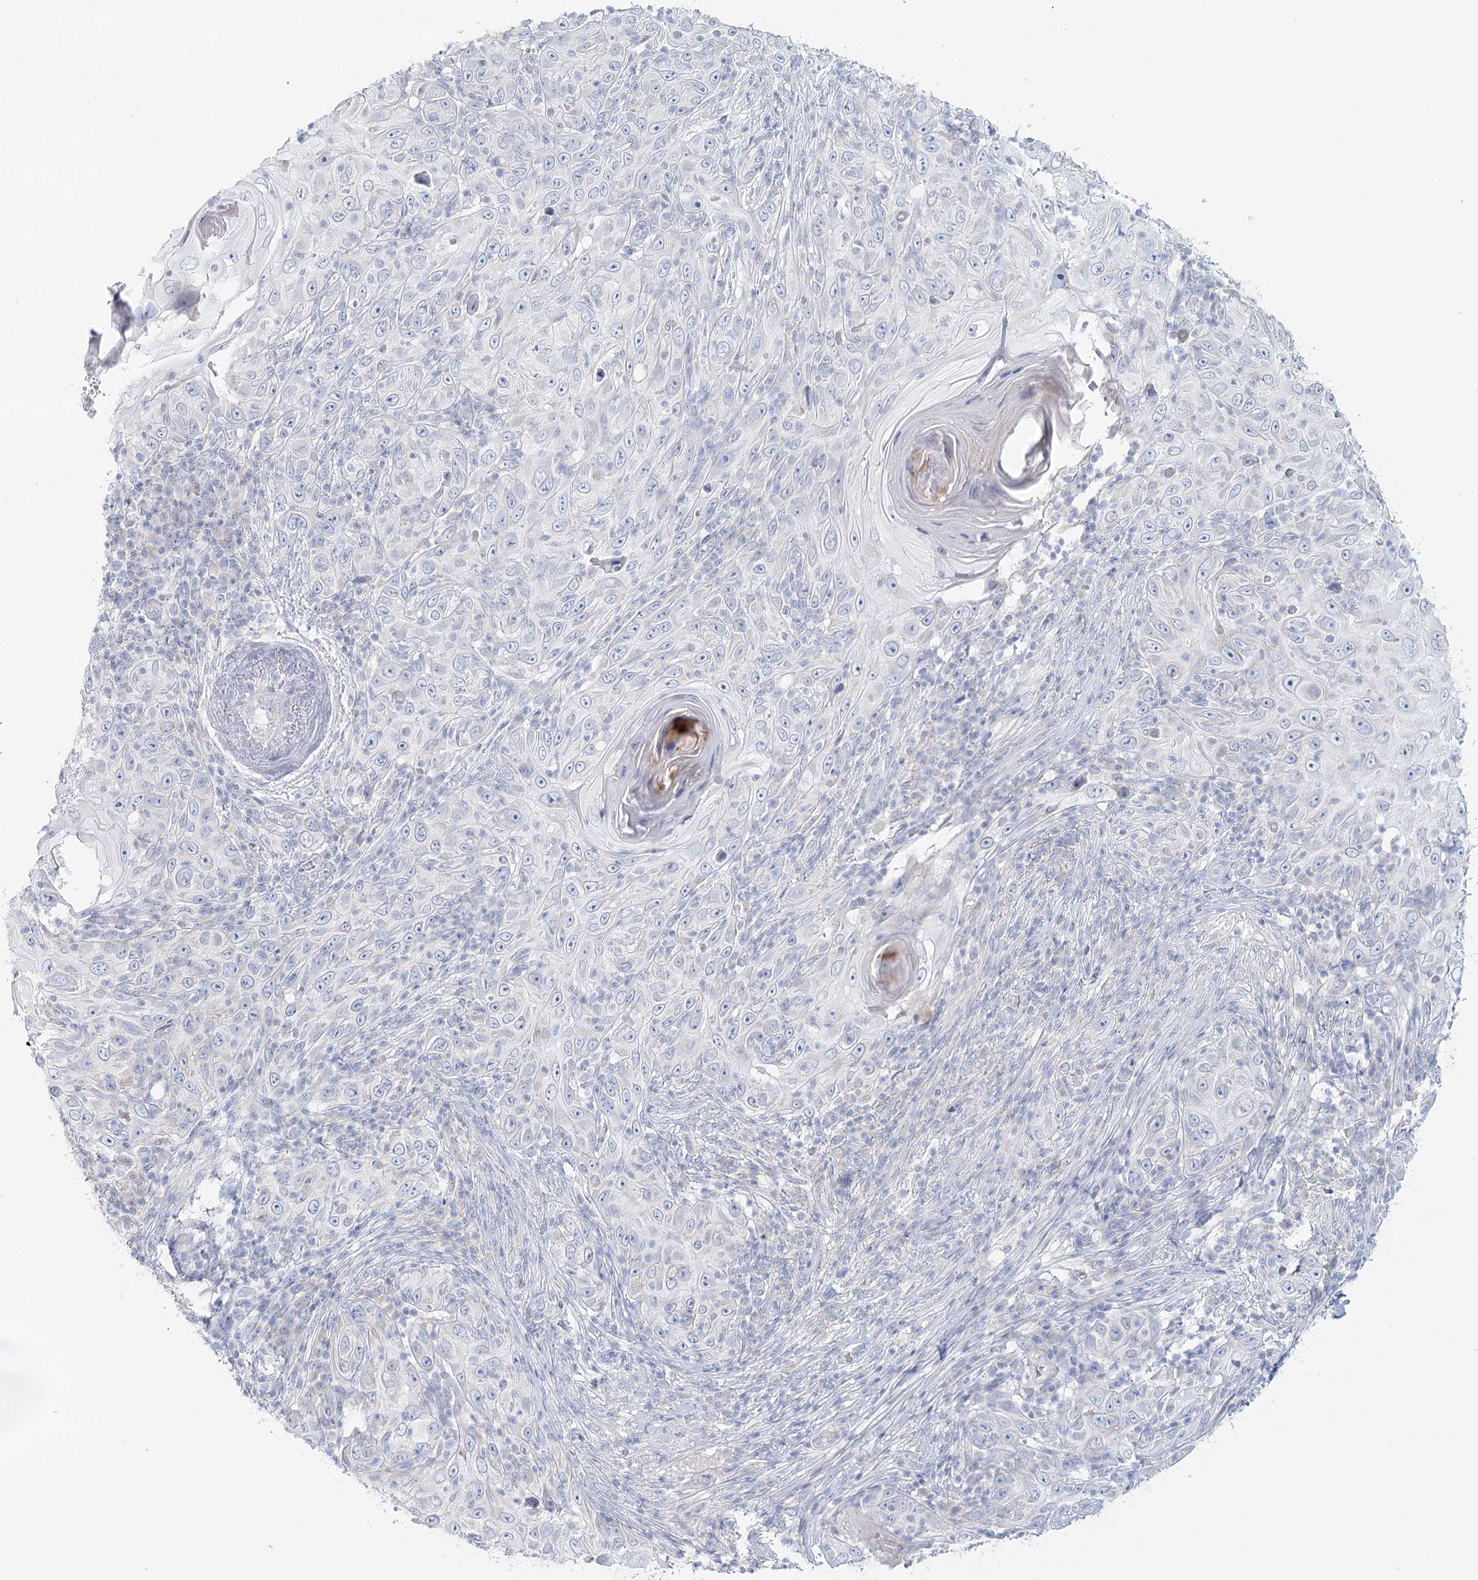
{"staining": {"intensity": "negative", "quantity": "none", "location": "none"}, "tissue": "skin cancer", "cell_type": "Tumor cells", "image_type": "cancer", "snomed": [{"axis": "morphology", "description": "Squamous cell carcinoma, NOS"}, {"axis": "topography", "description": "Skin"}], "caption": "Immunohistochemical staining of skin cancer demonstrates no significant staining in tumor cells.", "gene": "BPHL", "patient": {"sex": "female", "age": 88}}